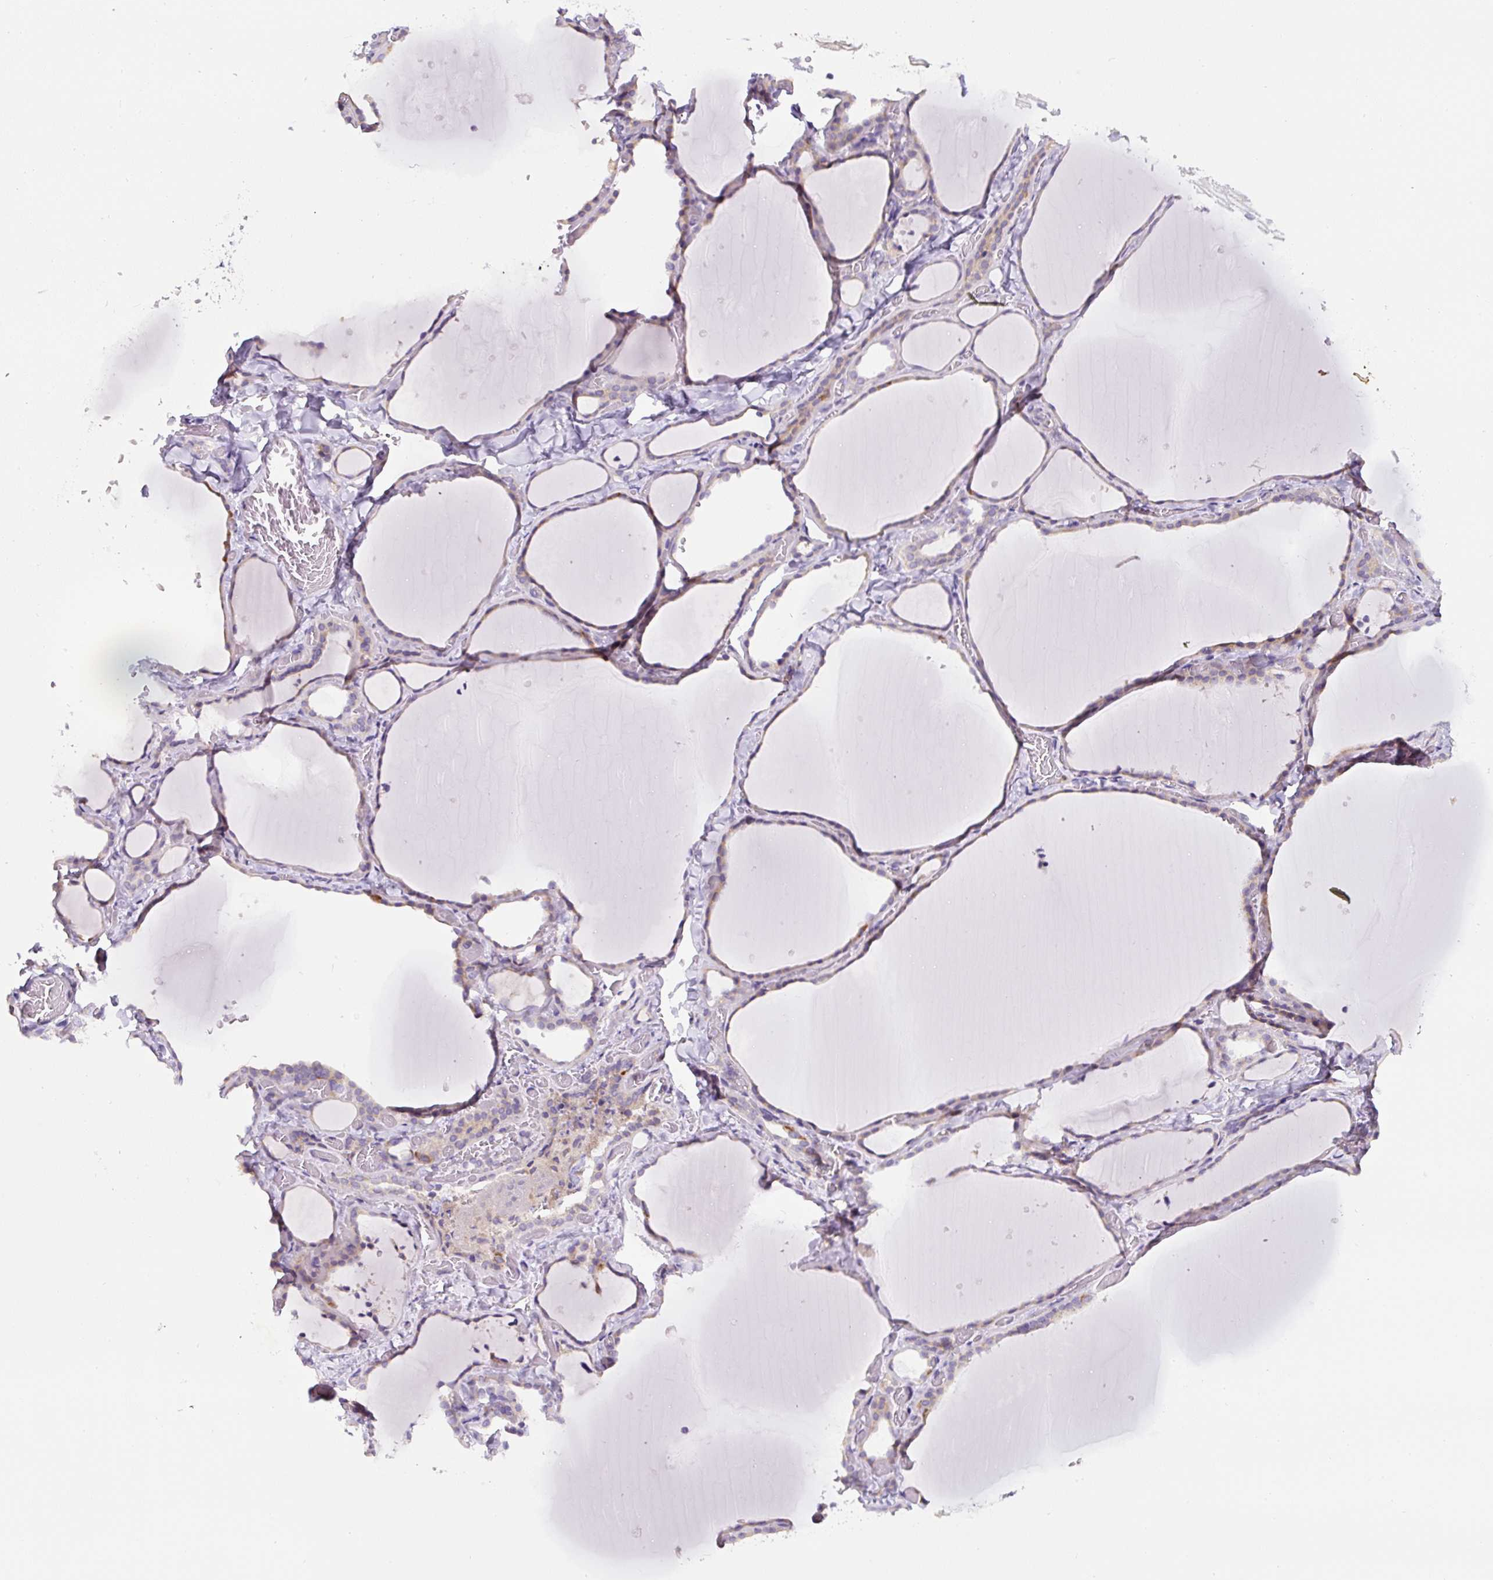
{"staining": {"intensity": "weak", "quantity": "25%-75%", "location": "cytoplasmic/membranous"}, "tissue": "thyroid gland", "cell_type": "Glandular cells", "image_type": "normal", "snomed": [{"axis": "morphology", "description": "Normal tissue, NOS"}, {"axis": "topography", "description": "Thyroid gland"}], "caption": "High-power microscopy captured an immunohistochemistry micrograph of unremarkable thyroid gland, revealing weak cytoplasmic/membranous positivity in about 25%-75% of glandular cells.", "gene": "HPS4", "patient": {"sex": "female", "age": 36}}